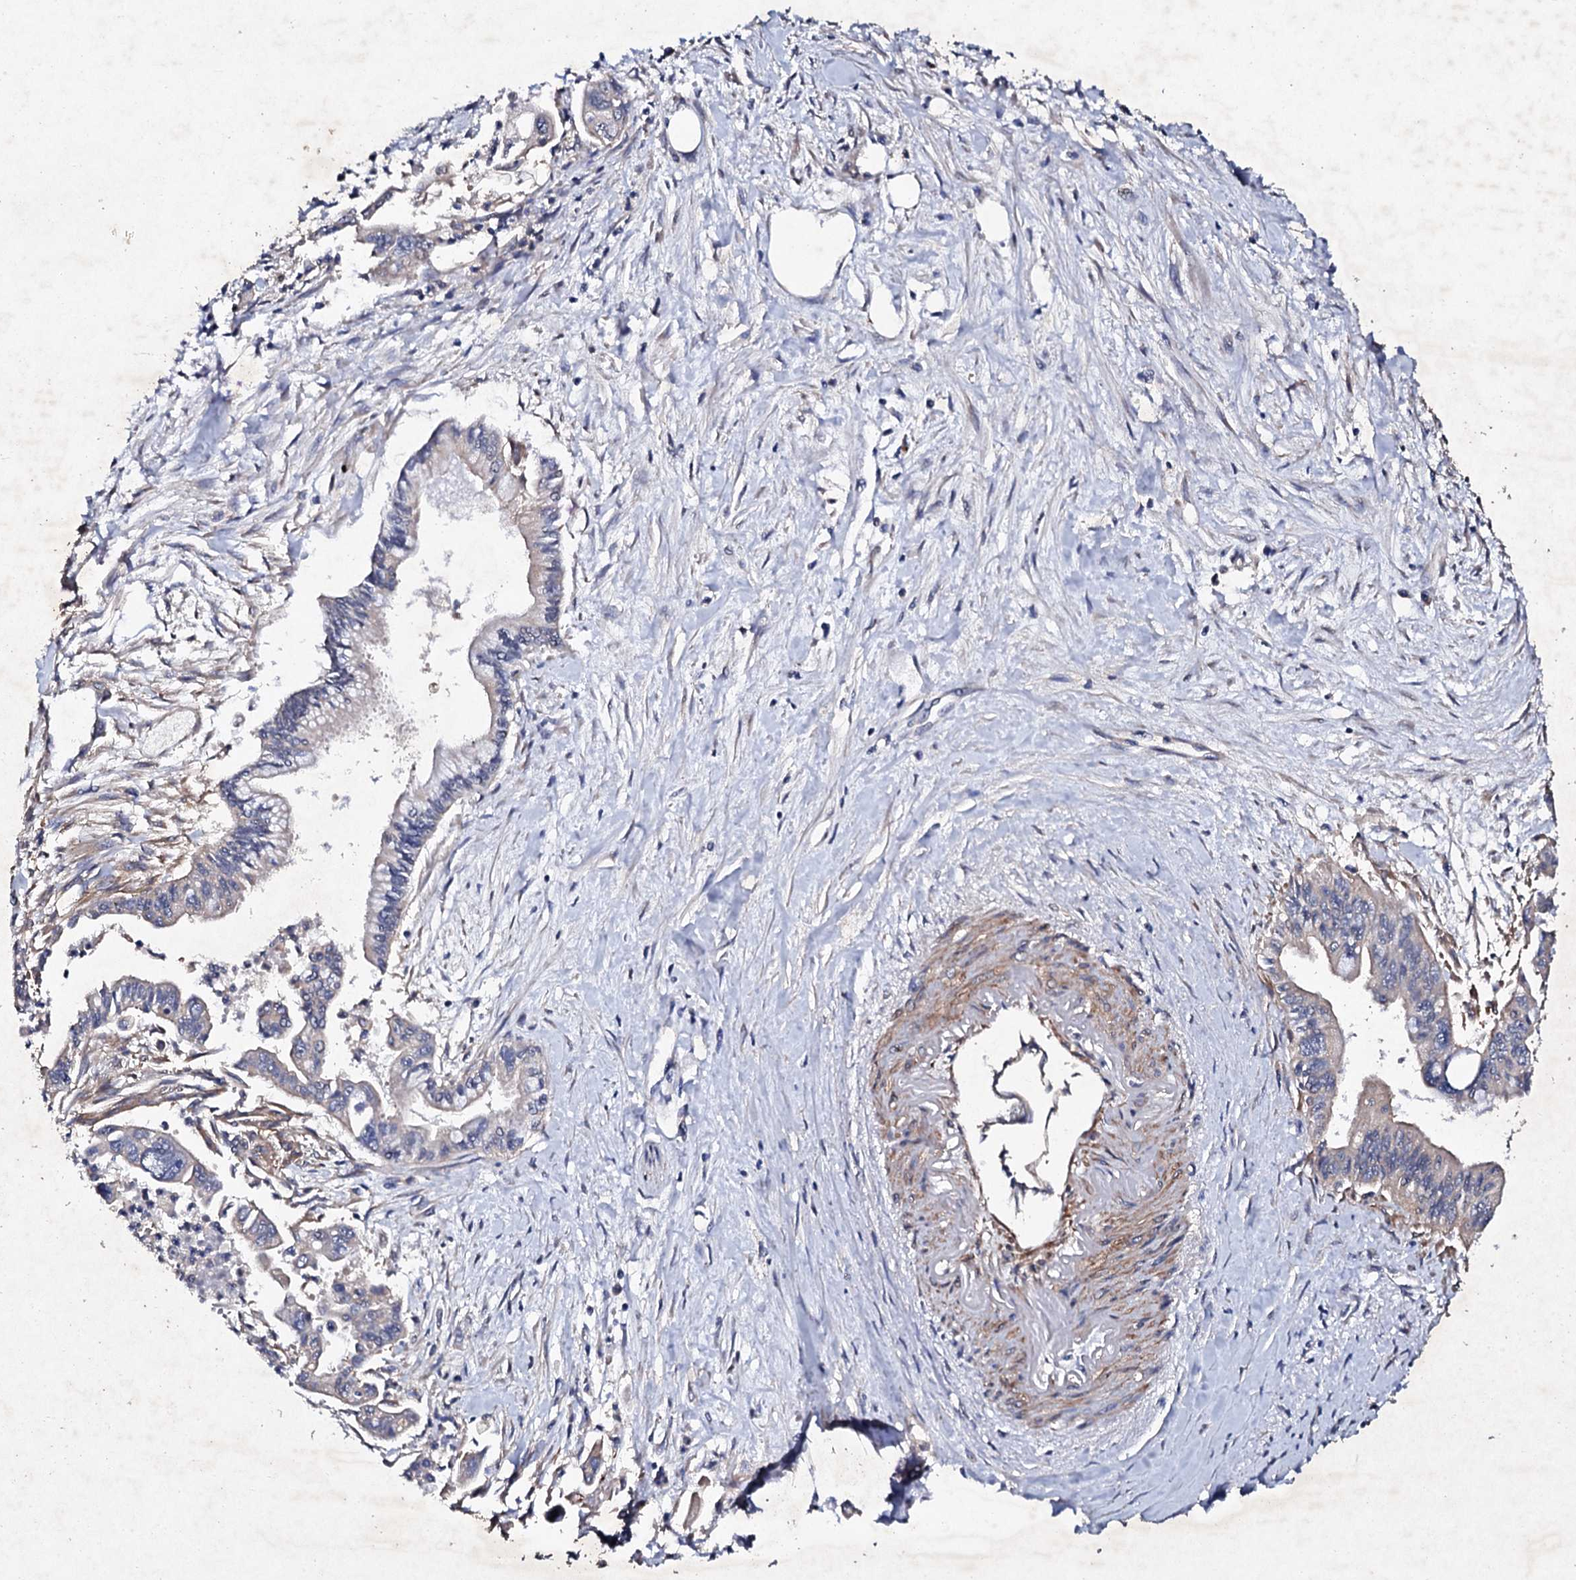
{"staining": {"intensity": "negative", "quantity": "none", "location": "none"}, "tissue": "pancreatic cancer", "cell_type": "Tumor cells", "image_type": "cancer", "snomed": [{"axis": "morphology", "description": "Adenocarcinoma, NOS"}, {"axis": "topography", "description": "Pancreas"}], "caption": "Adenocarcinoma (pancreatic) was stained to show a protein in brown. There is no significant expression in tumor cells. The staining is performed using DAB brown chromogen with nuclei counter-stained in using hematoxylin.", "gene": "MOCOS", "patient": {"sex": "male", "age": 70}}